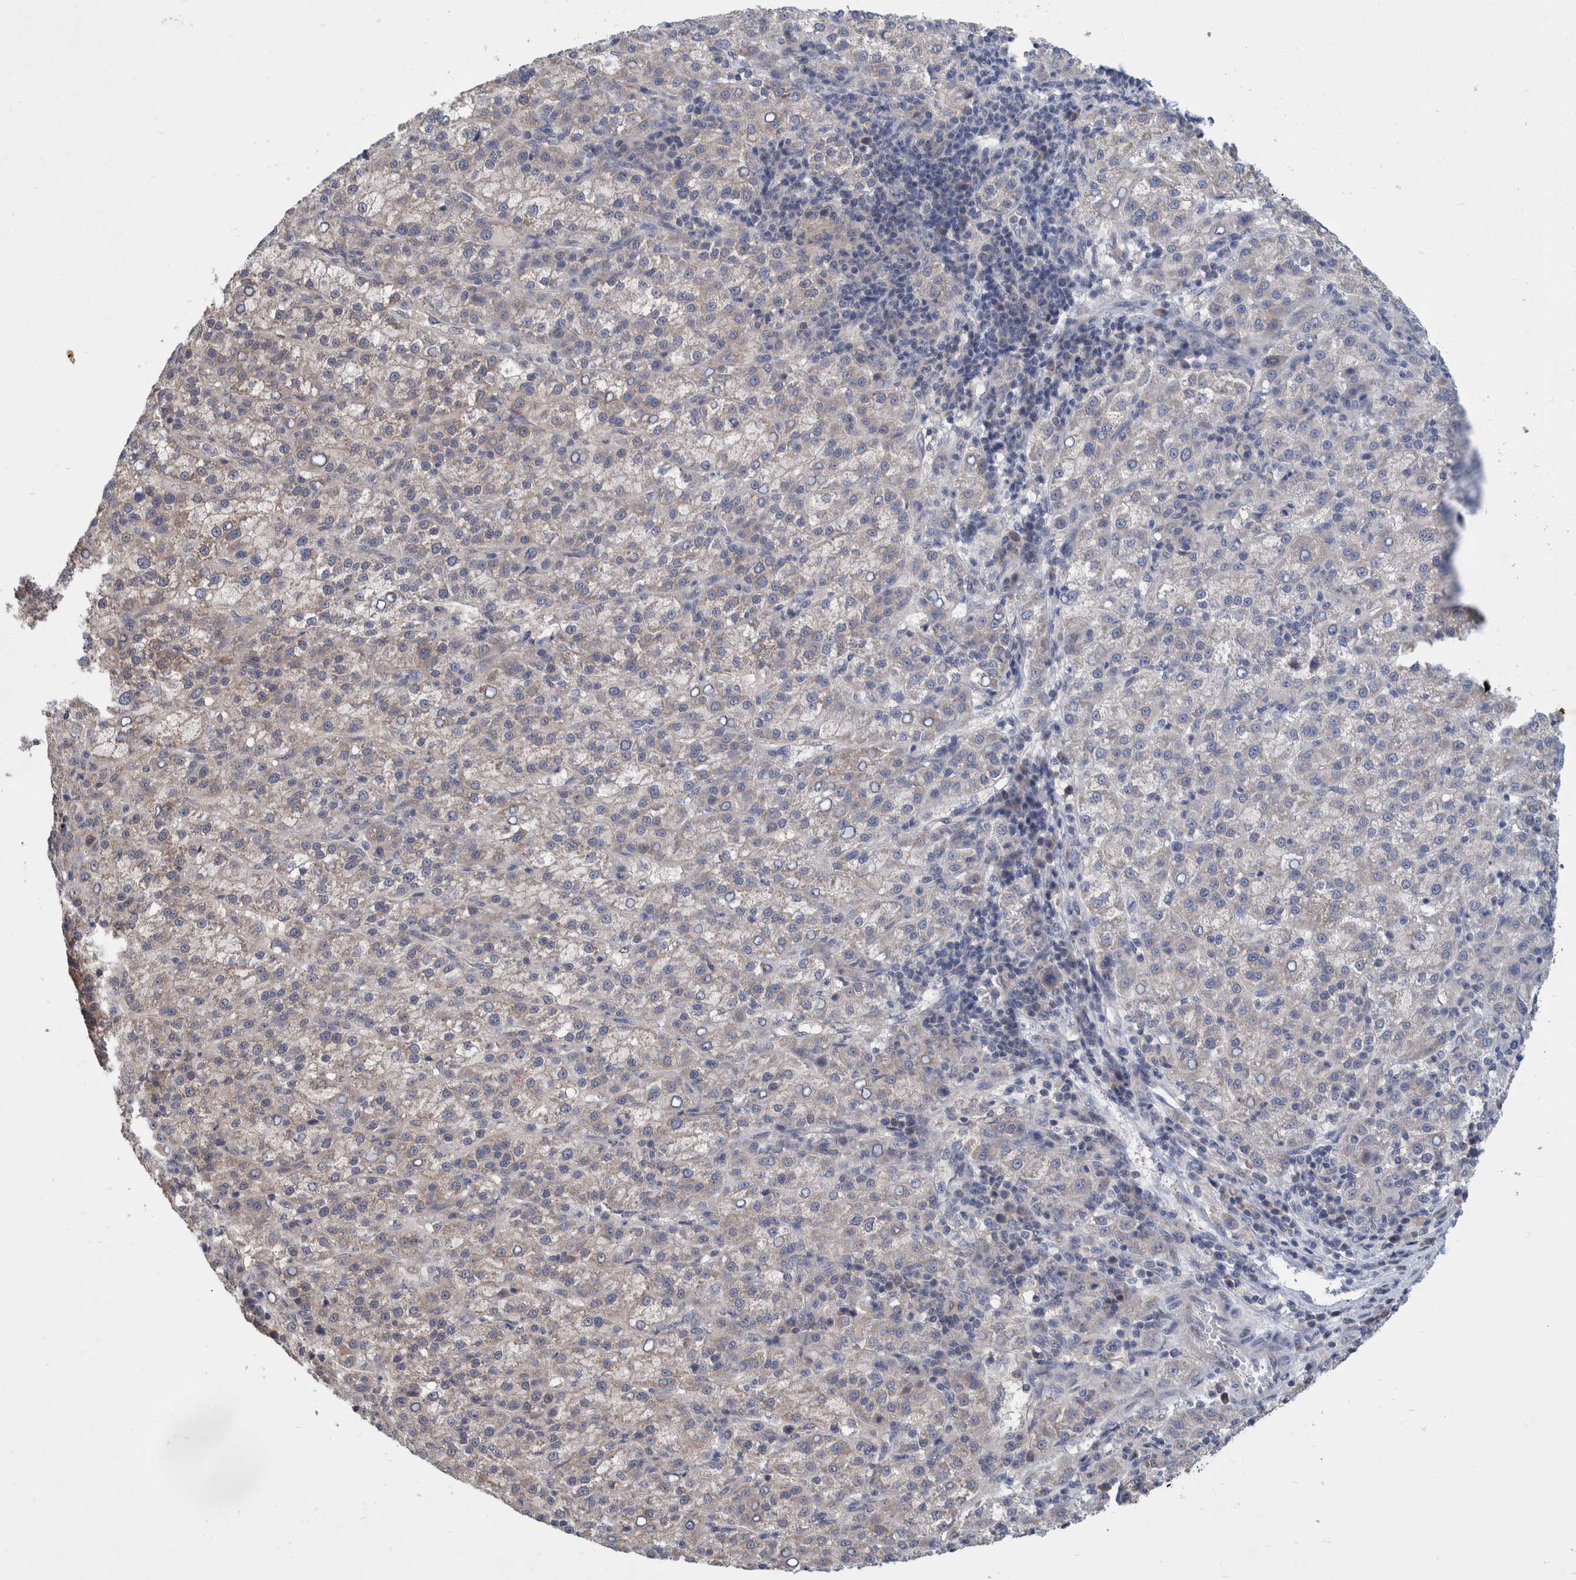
{"staining": {"intensity": "negative", "quantity": "none", "location": "none"}, "tissue": "liver cancer", "cell_type": "Tumor cells", "image_type": "cancer", "snomed": [{"axis": "morphology", "description": "Carcinoma, Hepatocellular, NOS"}, {"axis": "topography", "description": "Liver"}], "caption": "A micrograph of hepatocellular carcinoma (liver) stained for a protein shows no brown staining in tumor cells.", "gene": "PLPBP", "patient": {"sex": "female", "age": 58}}